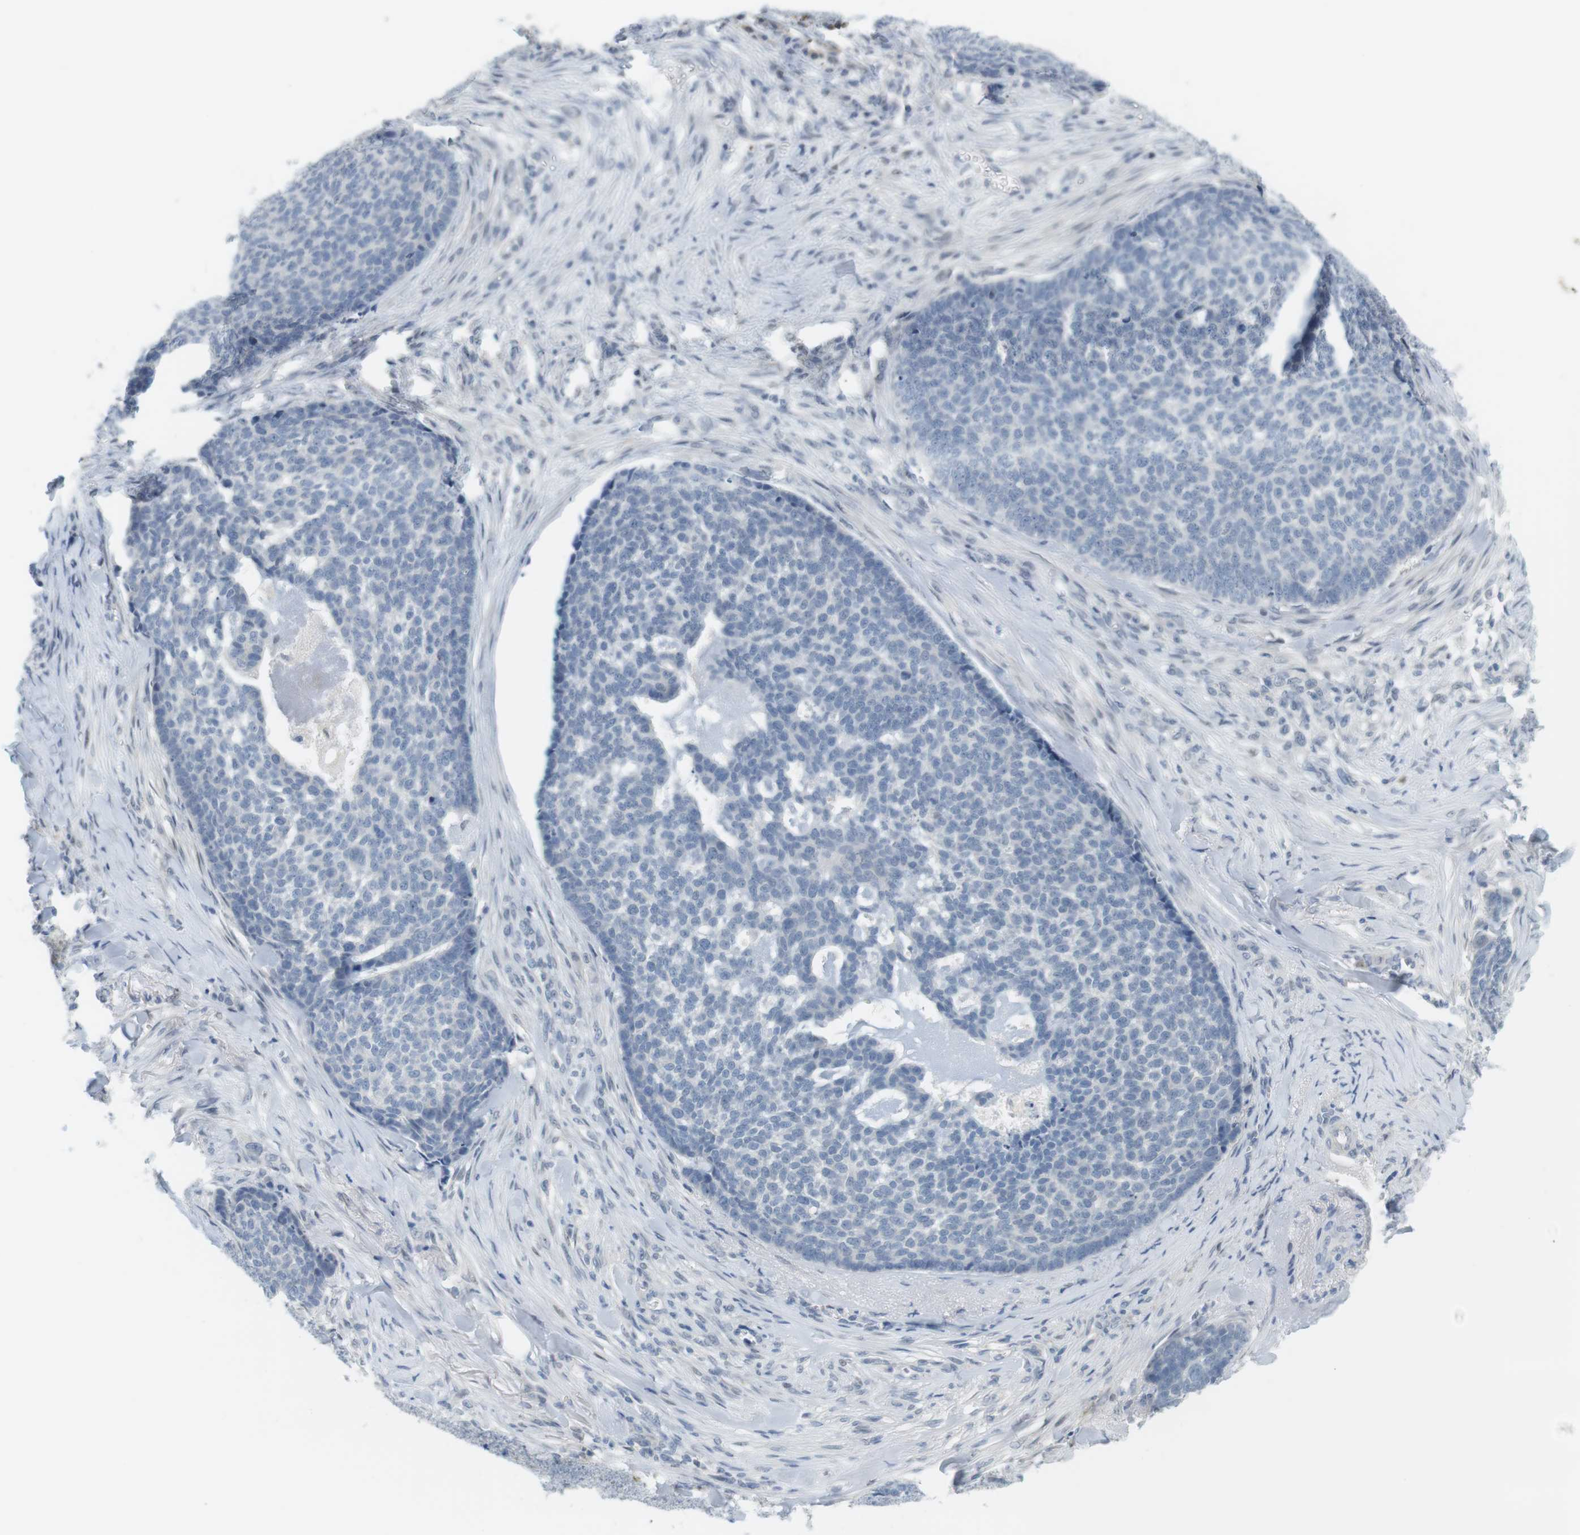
{"staining": {"intensity": "negative", "quantity": "none", "location": "none"}, "tissue": "skin cancer", "cell_type": "Tumor cells", "image_type": "cancer", "snomed": [{"axis": "morphology", "description": "Basal cell carcinoma"}, {"axis": "topography", "description": "Skin"}], "caption": "IHC micrograph of neoplastic tissue: basal cell carcinoma (skin) stained with DAB (3,3'-diaminobenzidine) demonstrates no significant protein staining in tumor cells. (DAB (3,3'-diaminobenzidine) immunohistochemistry (IHC) with hematoxylin counter stain).", "gene": "CREB3L2", "patient": {"sex": "male", "age": 84}}